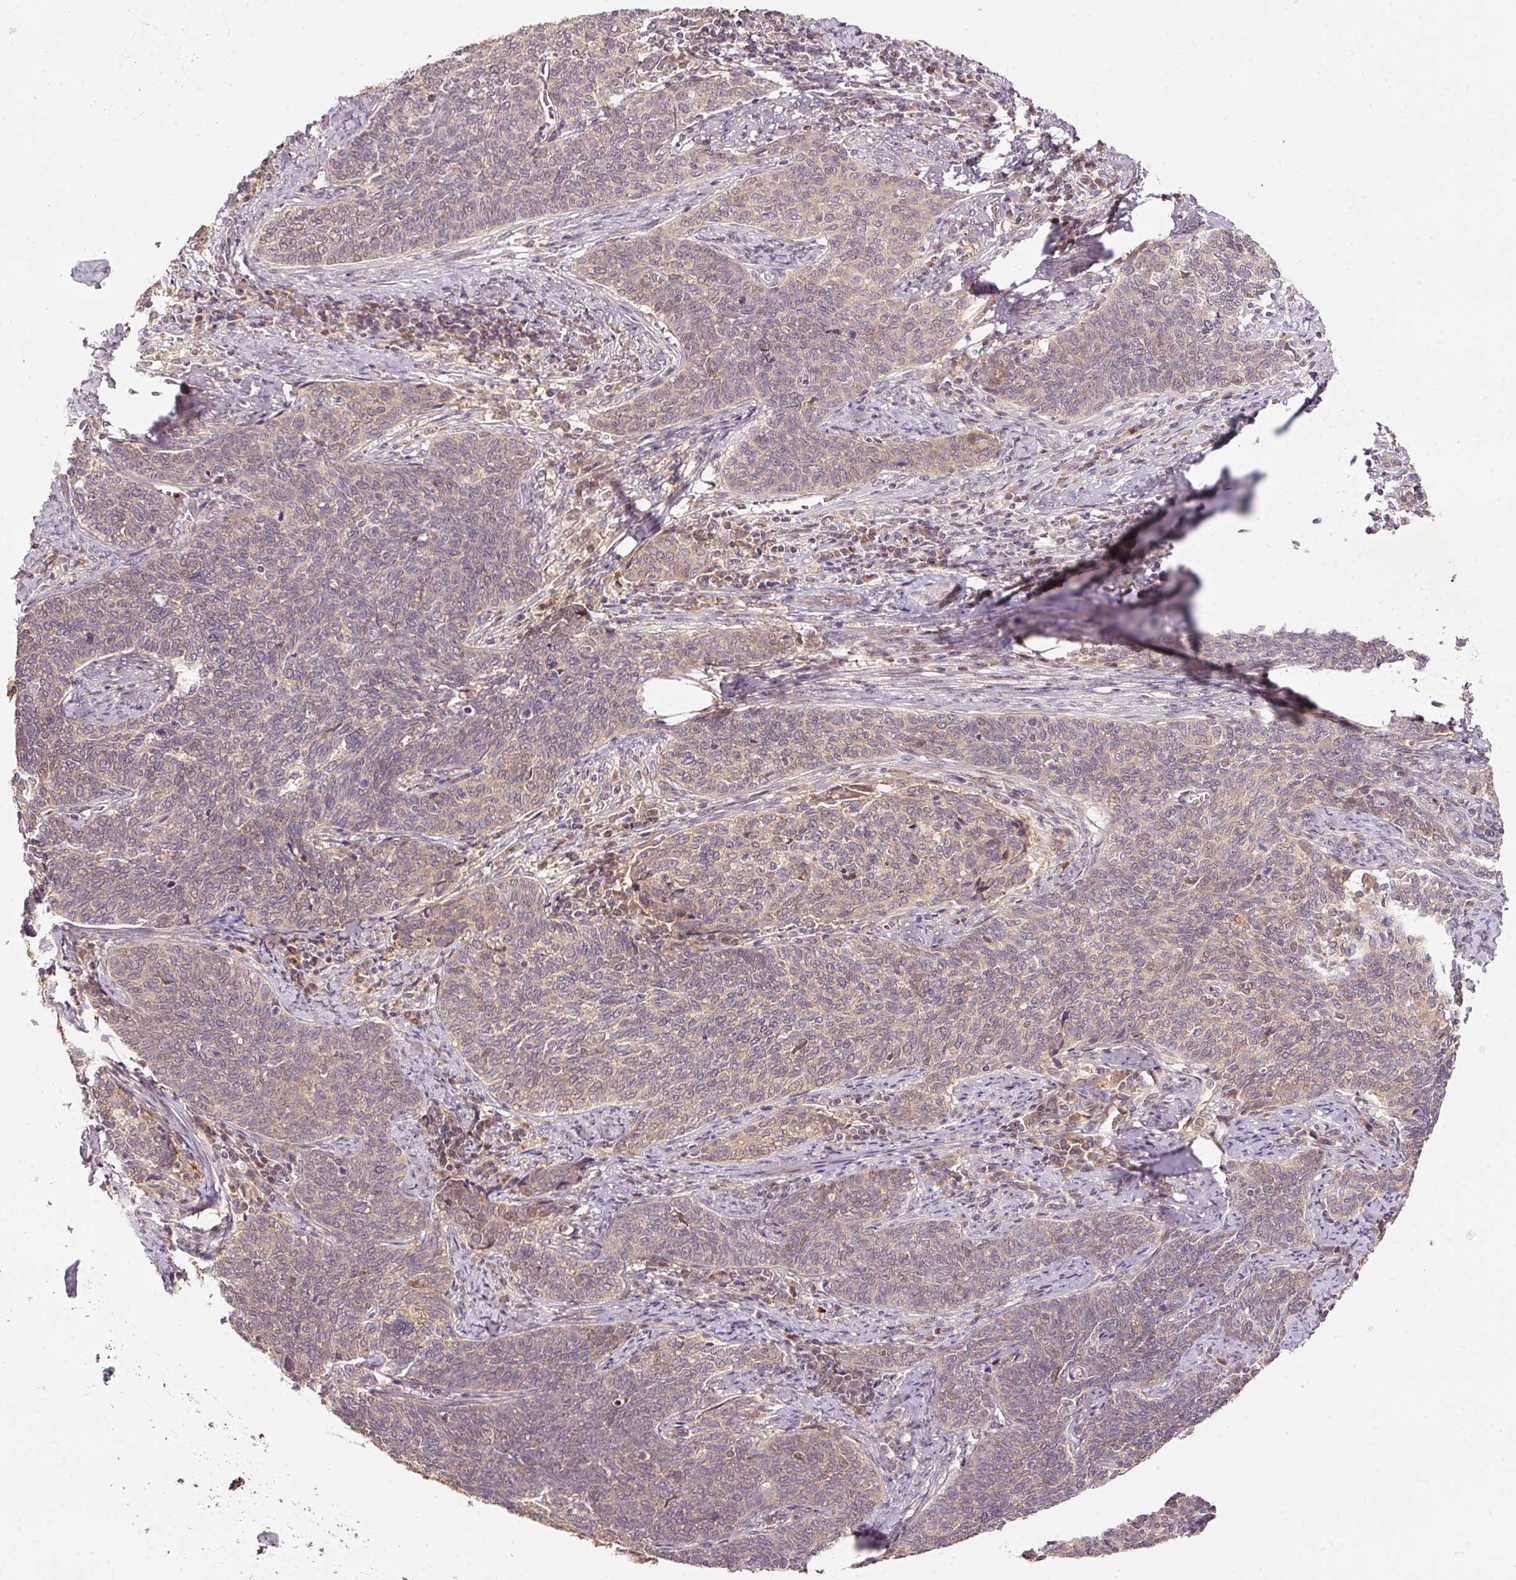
{"staining": {"intensity": "weak", "quantity": "<25%", "location": "cytoplasmic/membranous"}, "tissue": "cervical cancer", "cell_type": "Tumor cells", "image_type": "cancer", "snomed": [{"axis": "morphology", "description": "Squamous cell carcinoma, NOS"}, {"axis": "topography", "description": "Cervix"}], "caption": "Tumor cells are negative for protein expression in human cervical cancer.", "gene": "PCDHB1", "patient": {"sex": "female", "age": 39}}